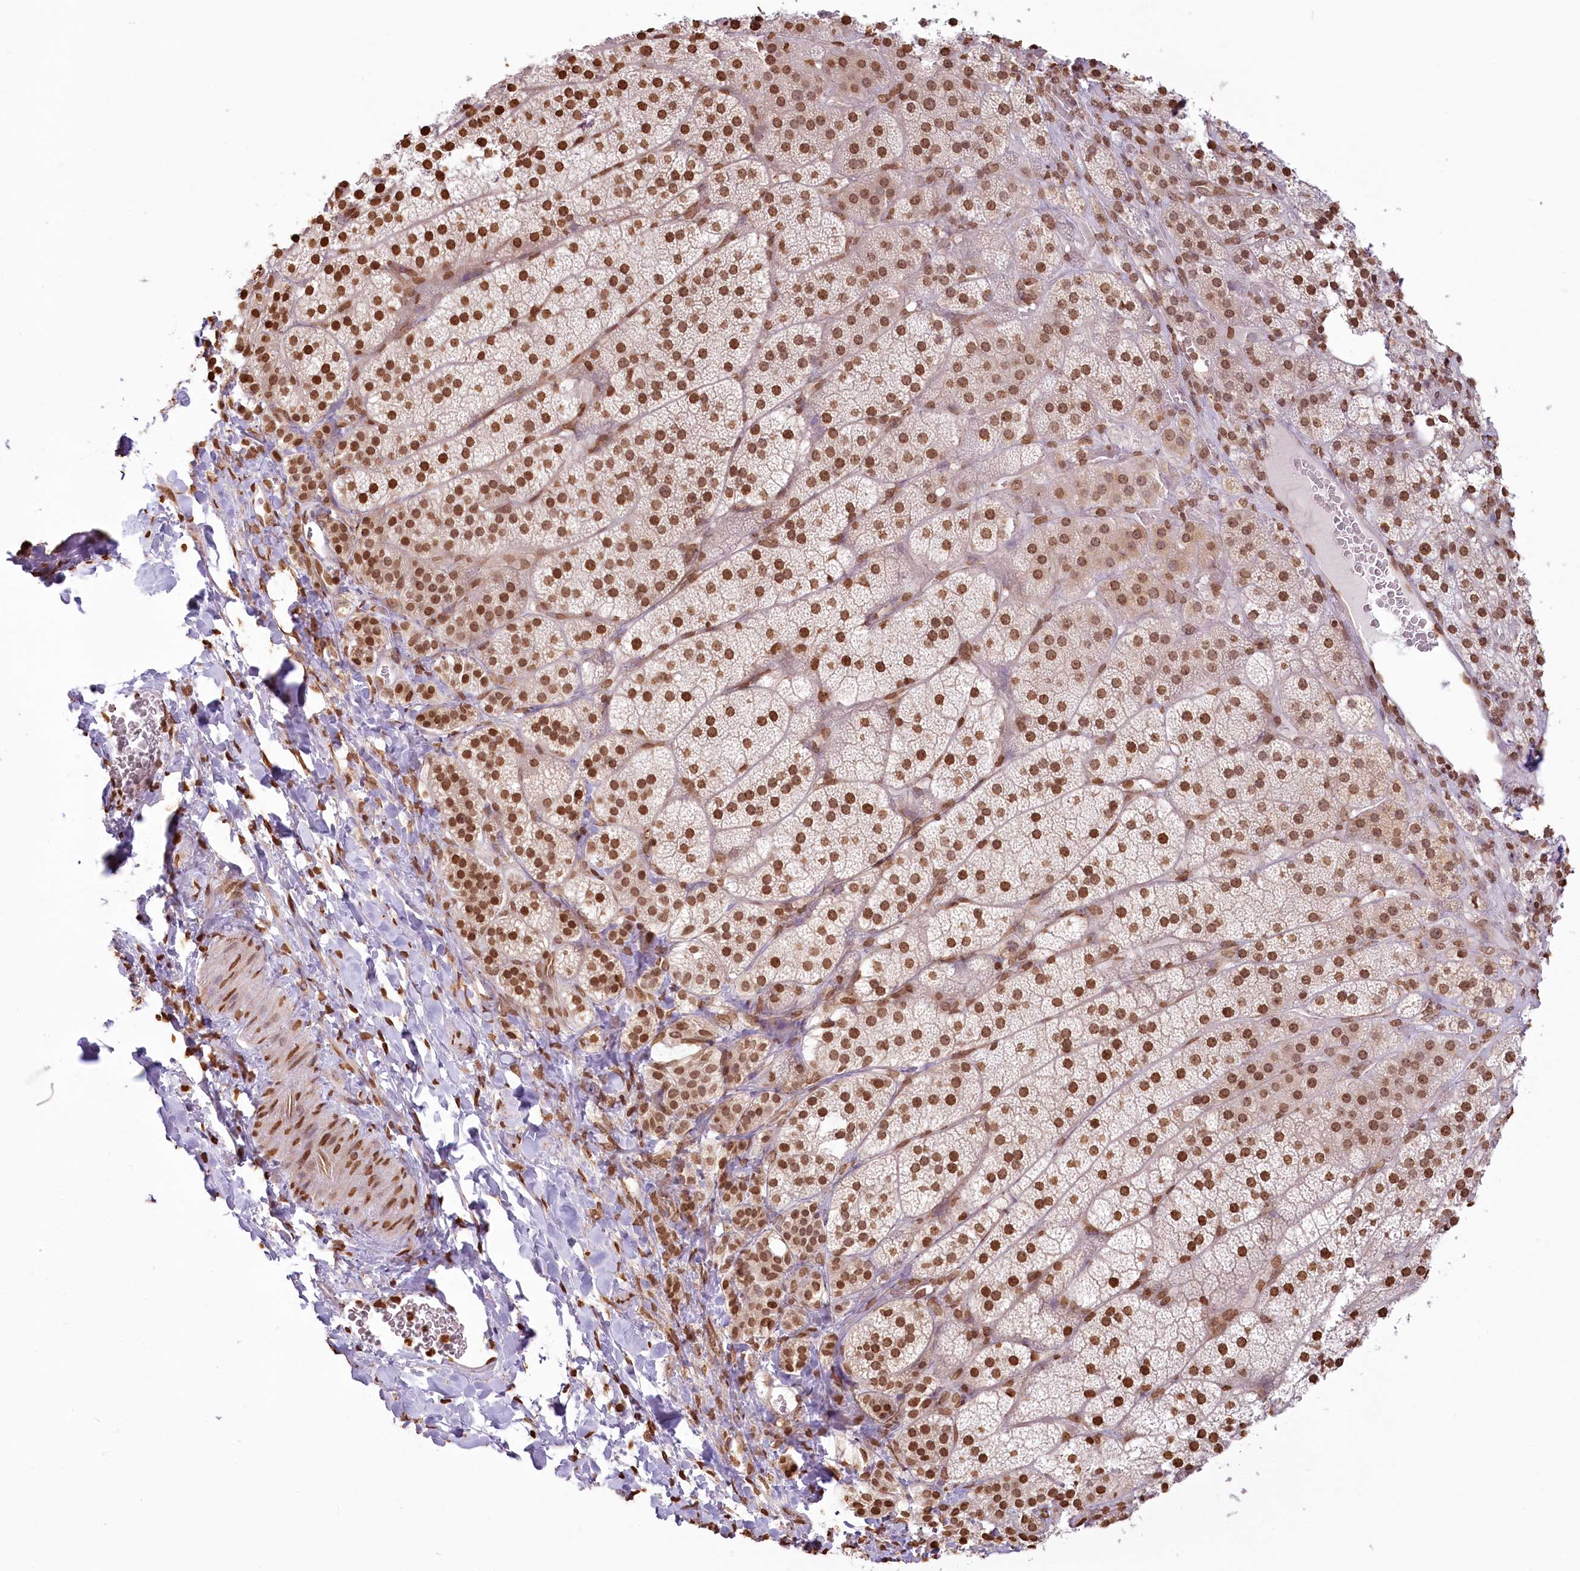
{"staining": {"intensity": "moderate", "quantity": ">75%", "location": "nuclear"}, "tissue": "adrenal gland", "cell_type": "Glandular cells", "image_type": "normal", "snomed": [{"axis": "morphology", "description": "Normal tissue, NOS"}, {"axis": "topography", "description": "Adrenal gland"}], "caption": "Approximately >75% of glandular cells in benign human adrenal gland reveal moderate nuclear protein staining as visualized by brown immunohistochemical staining.", "gene": "FAM13A", "patient": {"sex": "female", "age": 44}}